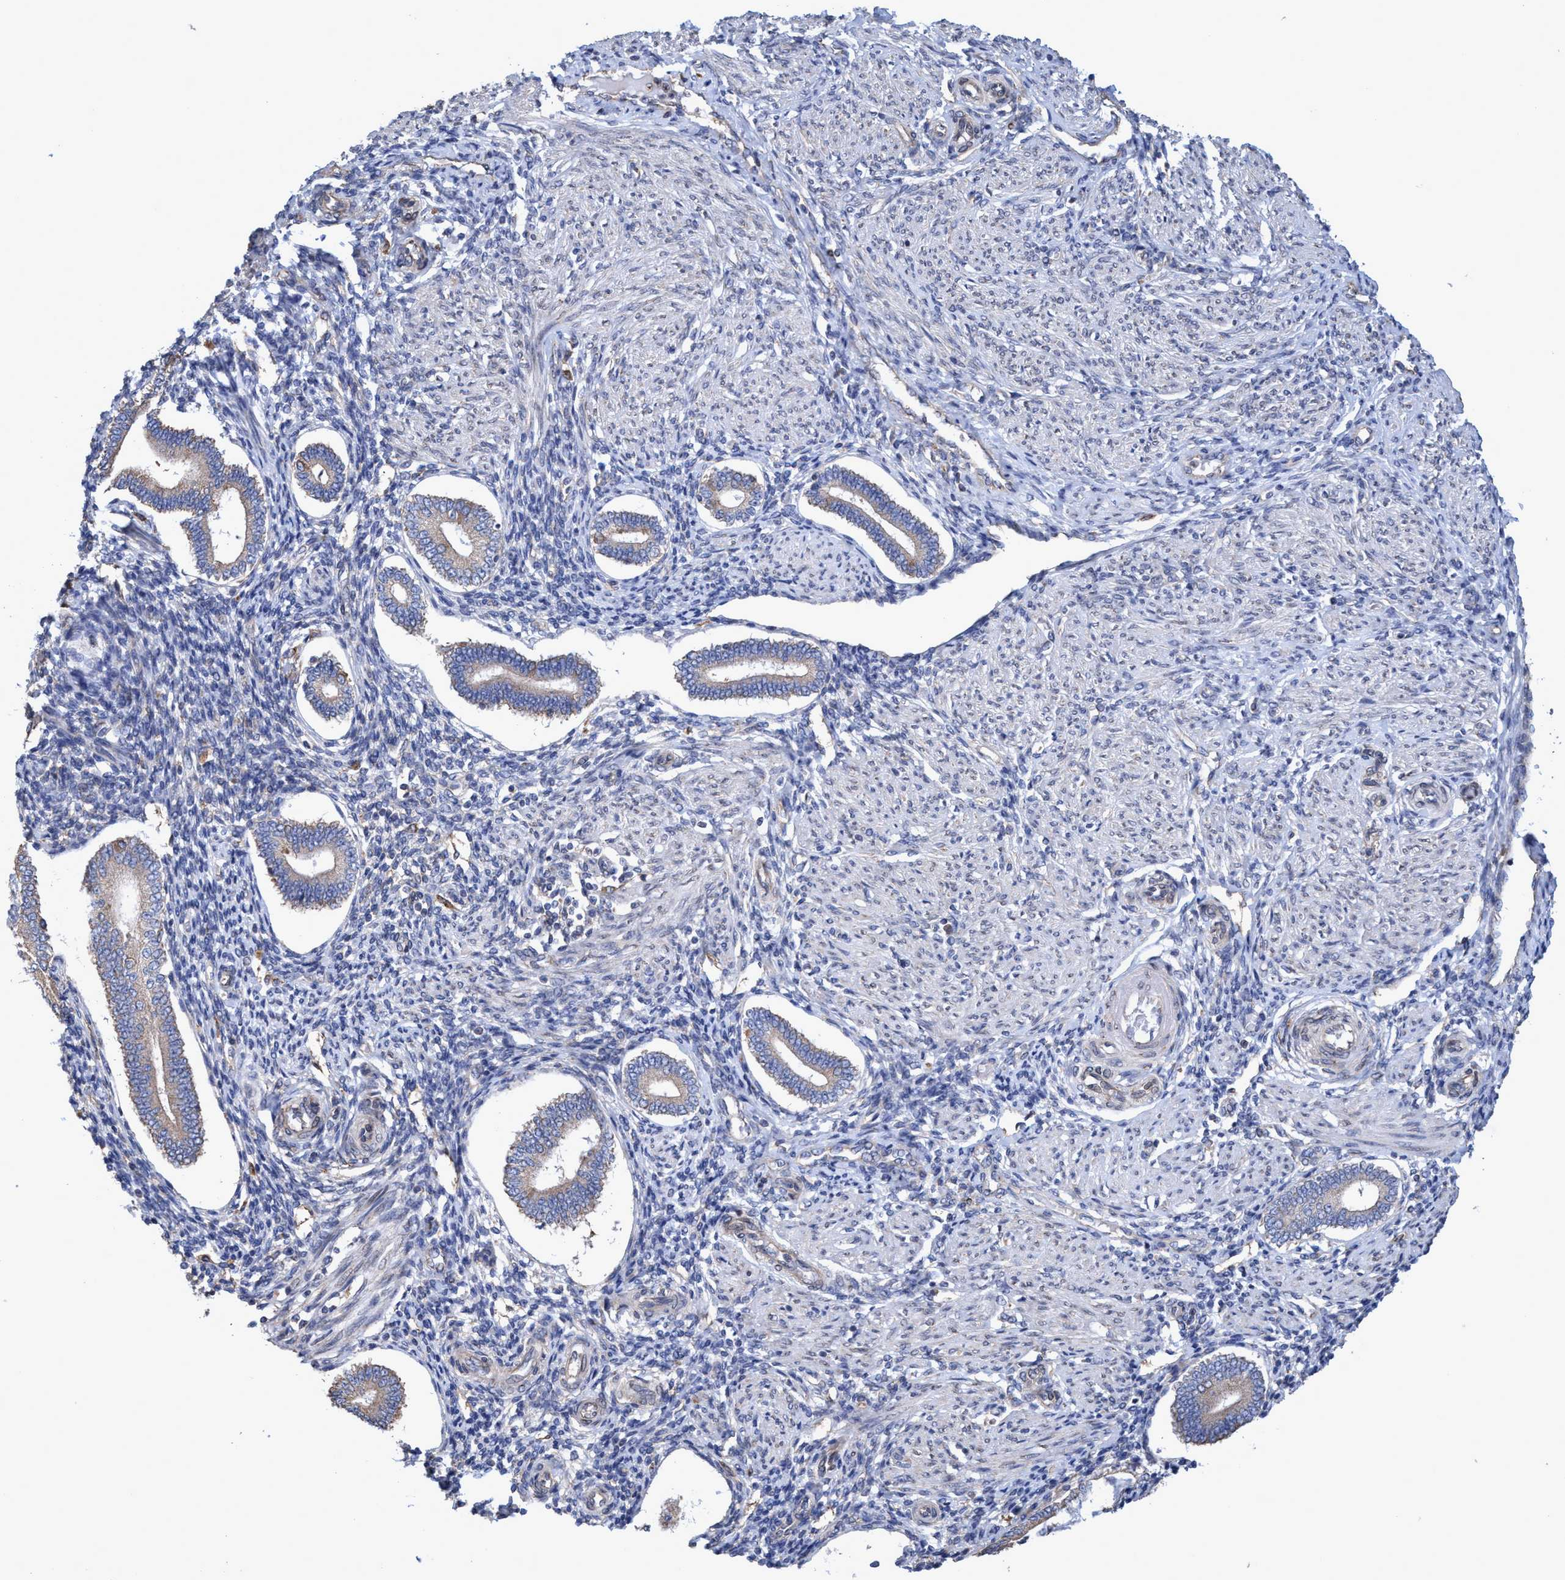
{"staining": {"intensity": "negative", "quantity": "none", "location": "none"}, "tissue": "endometrium", "cell_type": "Cells in endometrial stroma", "image_type": "normal", "snomed": [{"axis": "morphology", "description": "Normal tissue, NOS"}, {"axis": "topography", "description": "Endometrium"}], "caption": "Immunohistochemistry (IHC) histopathology image of benign endometrium: human endometrium stained with DAB (3,3'-diaminobenzidine) exhibits no significant protein staining in cells in endometrial stroma.", "gene": "BICD2", "patient": {"sex": "female", "age": 42}}